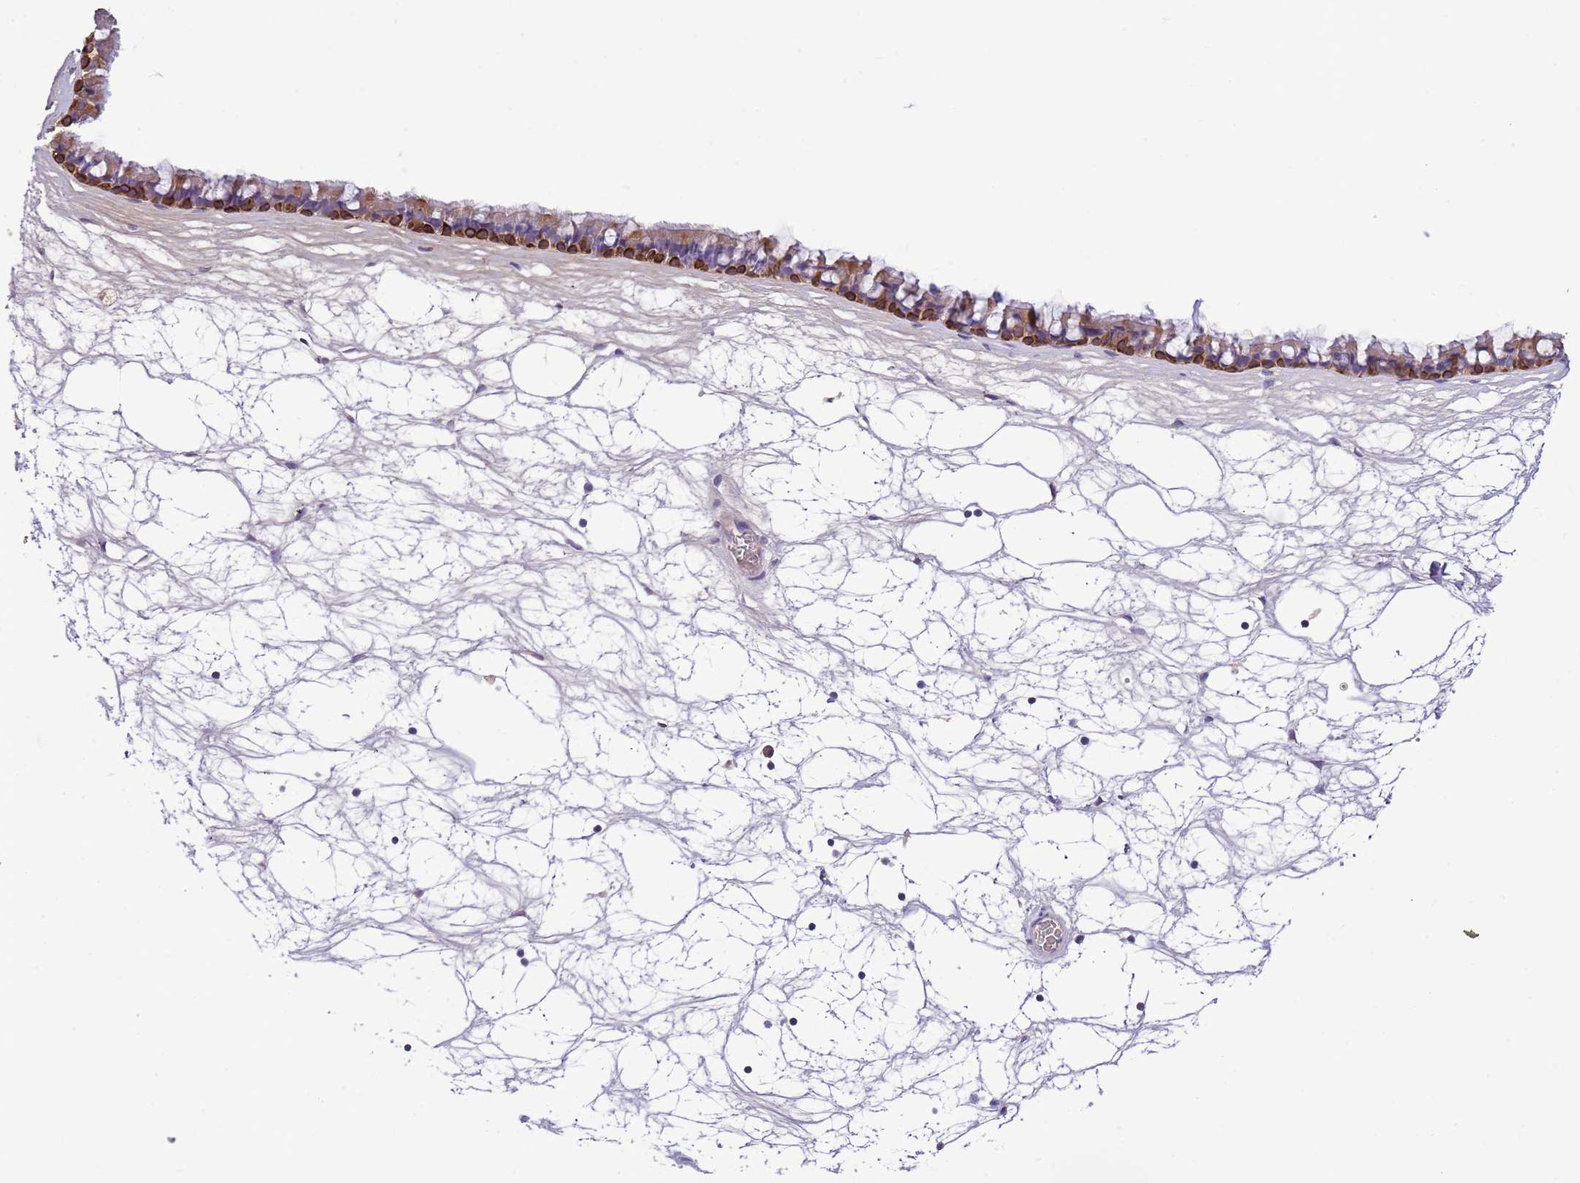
{"staining": {"intensity": "strong", "quantity": "<25%", "location": "cytoplasmic/membranous"}, "tissue": "nasopharynx", "cell_type": "Respiratory epithelial cells", "image_type": "normal", "snomed": [{"axis": "morphology", "description": "Normal tissue, NOS"}, {"axis": "topography", "description": "Nasopharynx"}], "caption": "IHC image of normal human nasopharynx stained for a protein (brown), which shows medium levels of strong cytoplasmic/membranous positivity in approximately <25% of respiratory epithelial cells.", "gene": "ZNF658", "patient": {"sex": "male", "age": 64}}